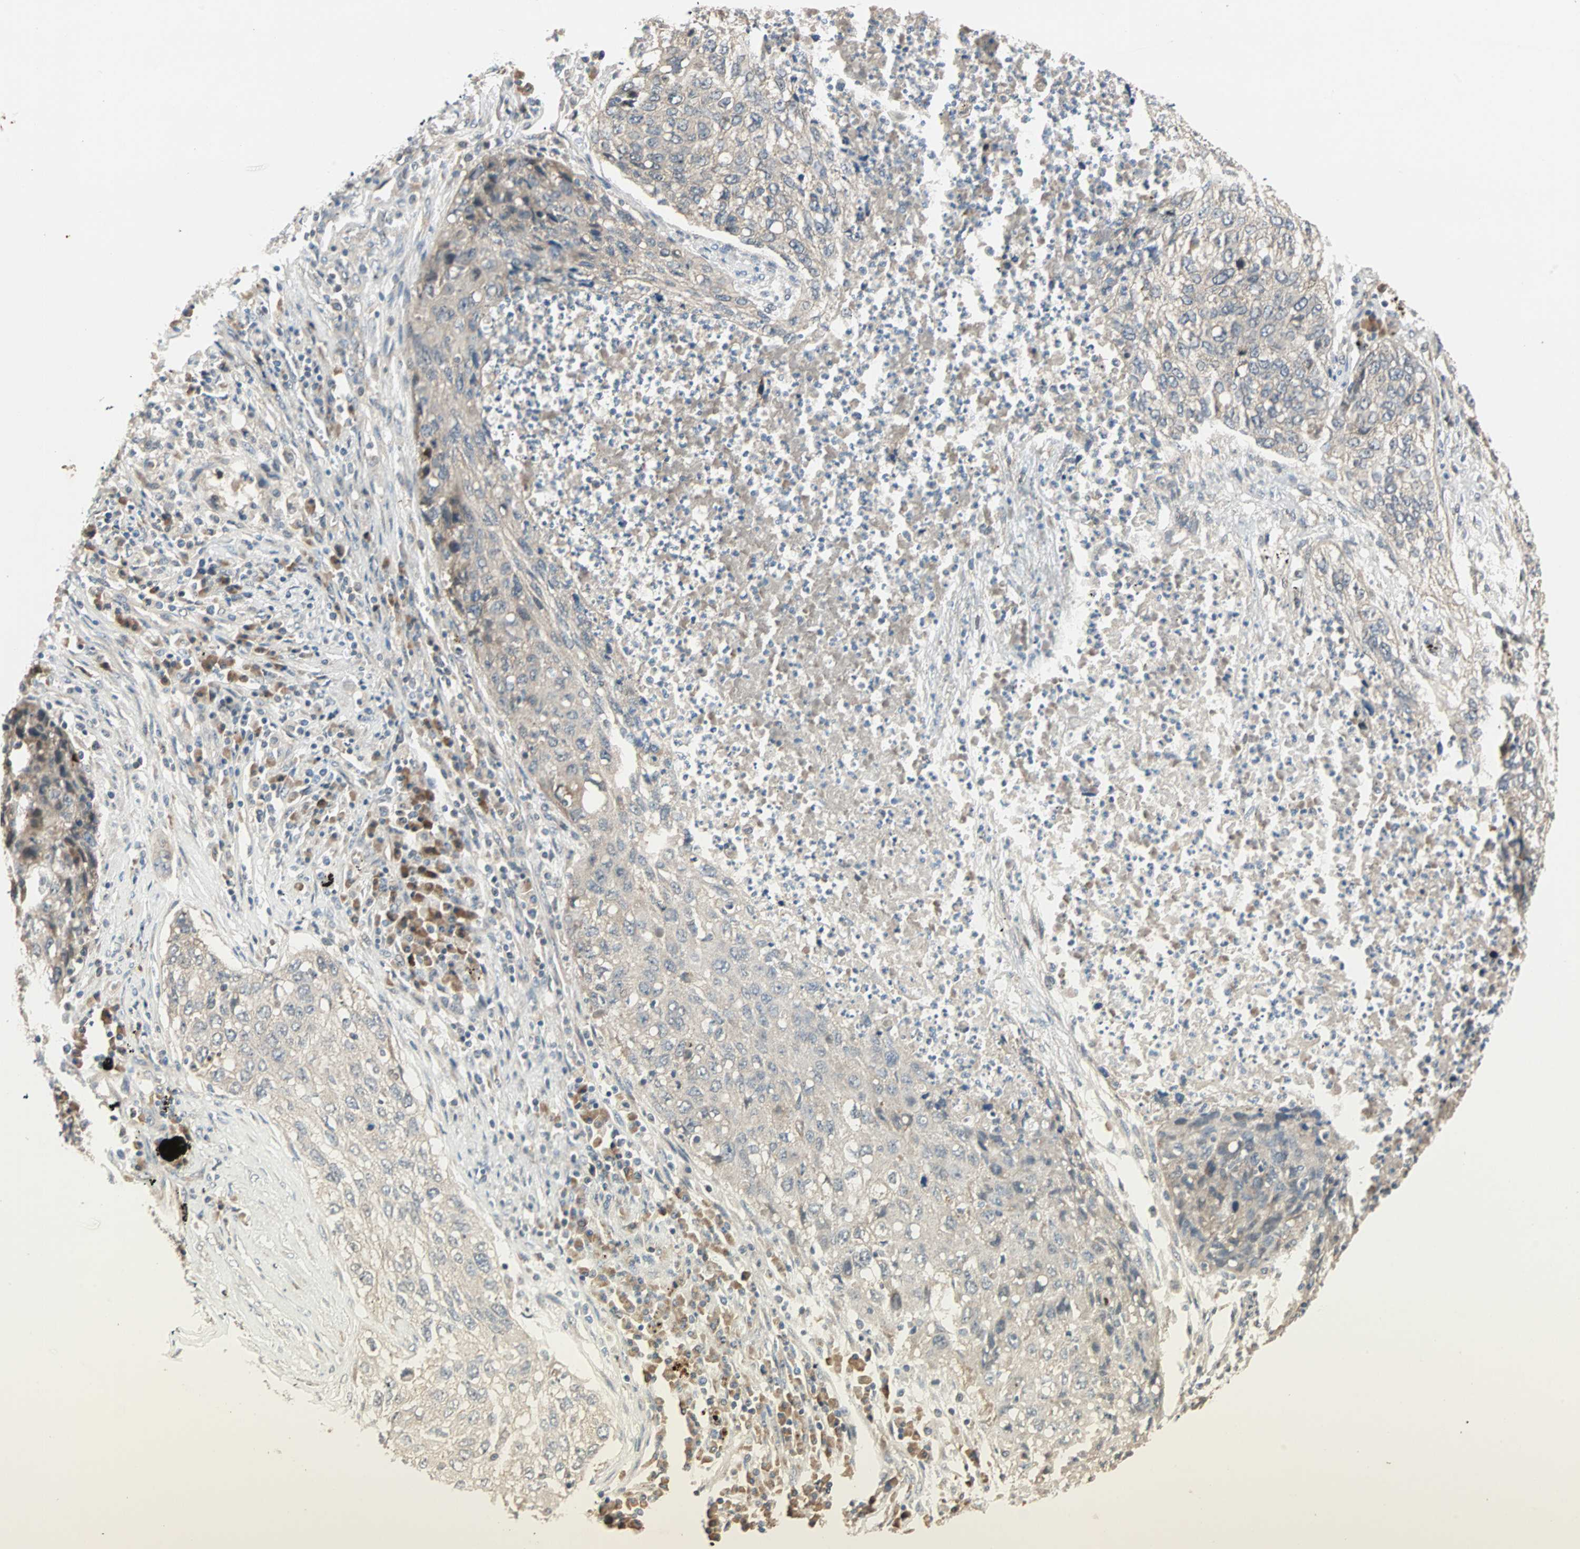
{"staining": {"intensity": "weak", "quantity": ">75%", "location": "cytoplasmic/membranous"}, "tissue": "lung cancer", "cell_type": "Tumor cells", "image_type": "cancer", "snomed": [{"axis": "morphology", "description": "Squamous cell carcinoma, NOS"}, {"axis": "topography", "description": "Lung"}], "caption": "Lung cancer was stained to show a protein in brown. There is low levels of weak cytoplasmic/membranous positivity in approximately >75% of tumor cells. (DAB (3,3'-diaminobenzidine) IHC with brightfield microscopy, high magnification).", "gene": "TTF2", "patient": {"sex": "female", "age": 63}}